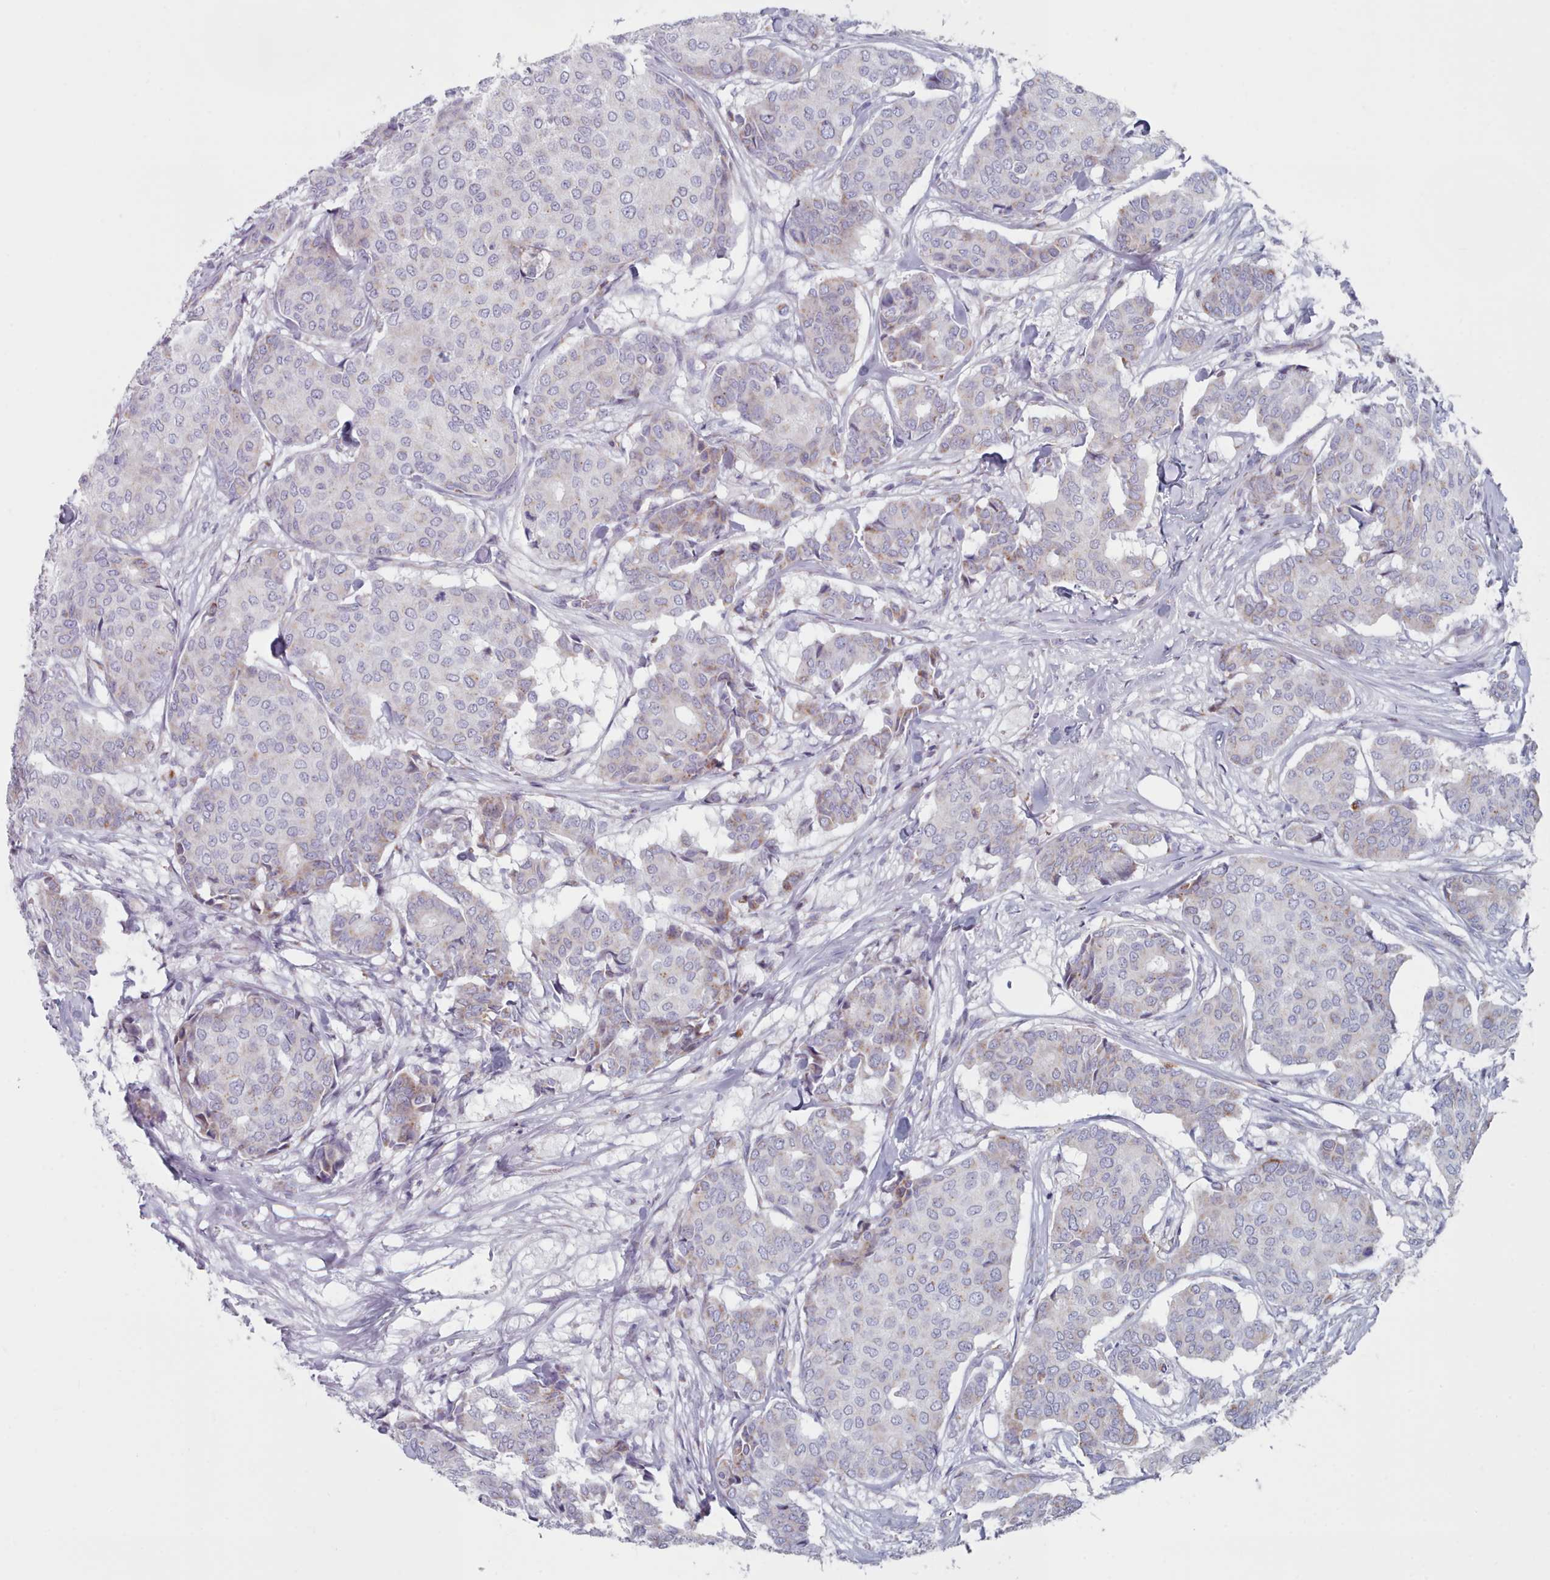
{"staining": {"intensity": "weak", "quantity": "<25%", "location": "cytoplasmic/membranous"}, "tissue": "breast cancer", "cell_type": "Tumor cells", "image_type": "cancer", "snomed": [{"axis": "morphology", "description": "Duct carcinoma"}, {"axis": "topography", "description": "Breast"}], "caption": "Immunohistochemistry (IHC) histopathology image of neoplastic tissue: breast cancer (intraductal carcinoma) stained with DAB shows no significant protein expression in tumor cells.", "gene": "FAM170B", "patient": {"sex": "female", "age": 75}}